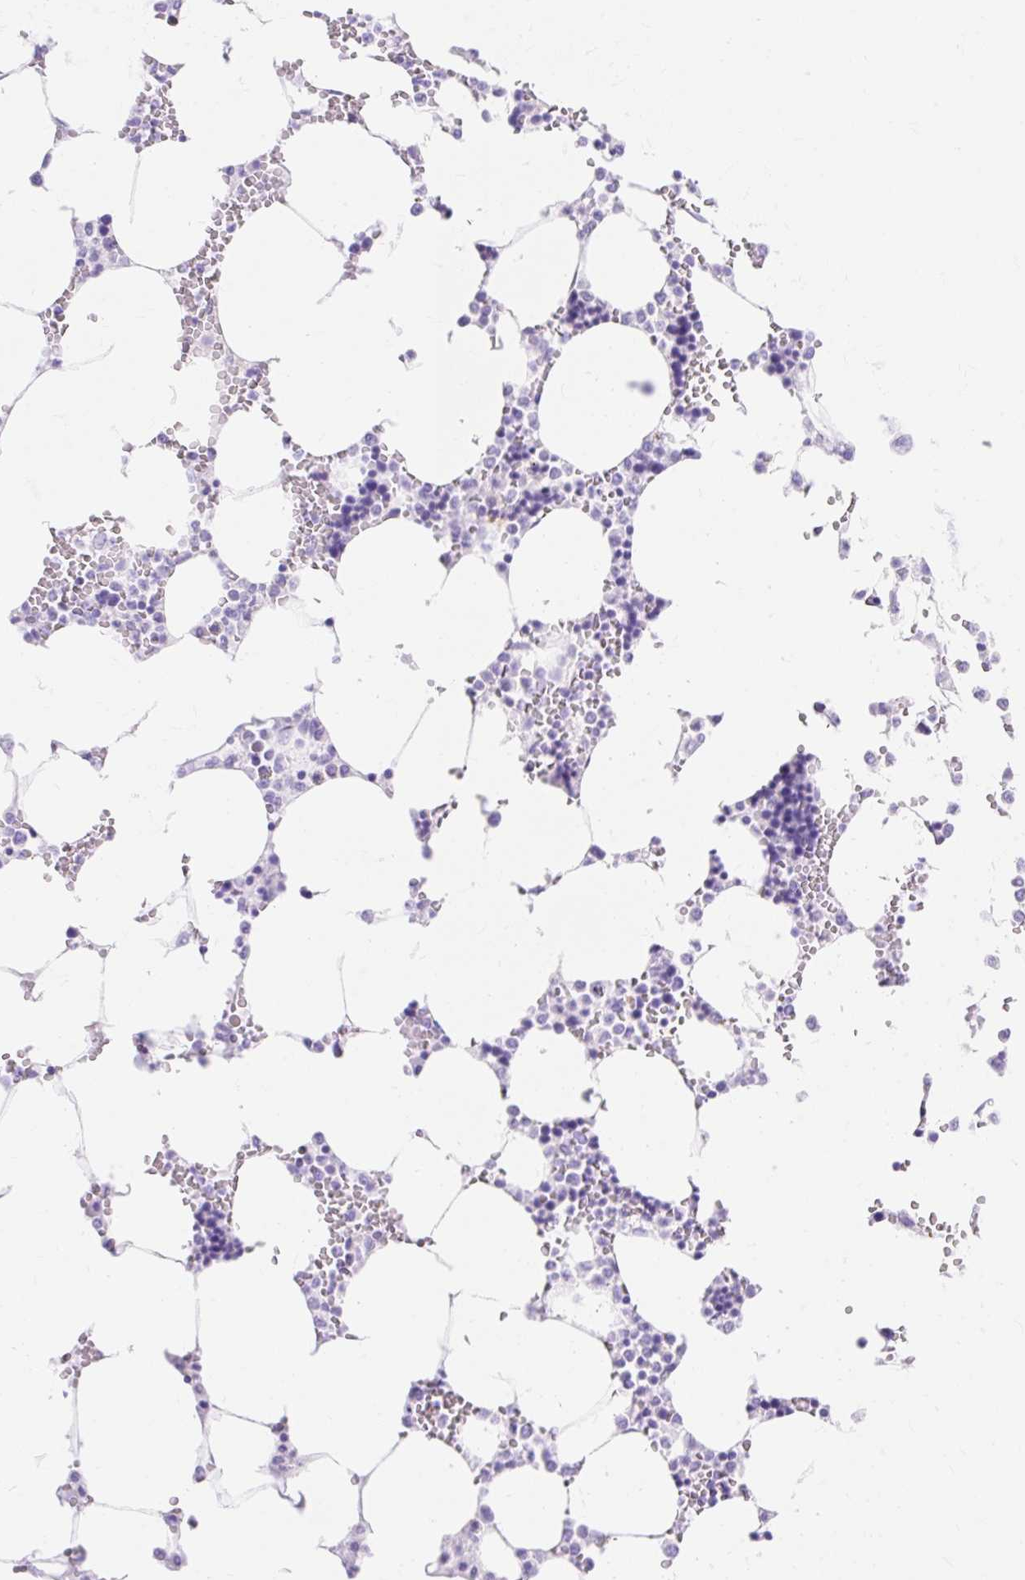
{"staining": {"intensity": "negative", "quantity": "none", "location": "none"}, "tissue": "bone marrow", "cell_type": "Hematopoietic cells", "image_type": "normal", "snomed": [{"axis": "morphology", "description": "Normal tissue, NOS"}, {"axis": "topography", "description": "Bone marrow"}], "caption": "Immunohistochemical staining of normal bone marrow exhibits no significant staining in hematopoietic cells. The staining was performed using DAB to visualize the protein expression in brown, while the nuclei were stained in blue with hematoxylin (Magnification: 20x).", "gene": "MBP", "patient": {"sex": "male", "age": 64}}